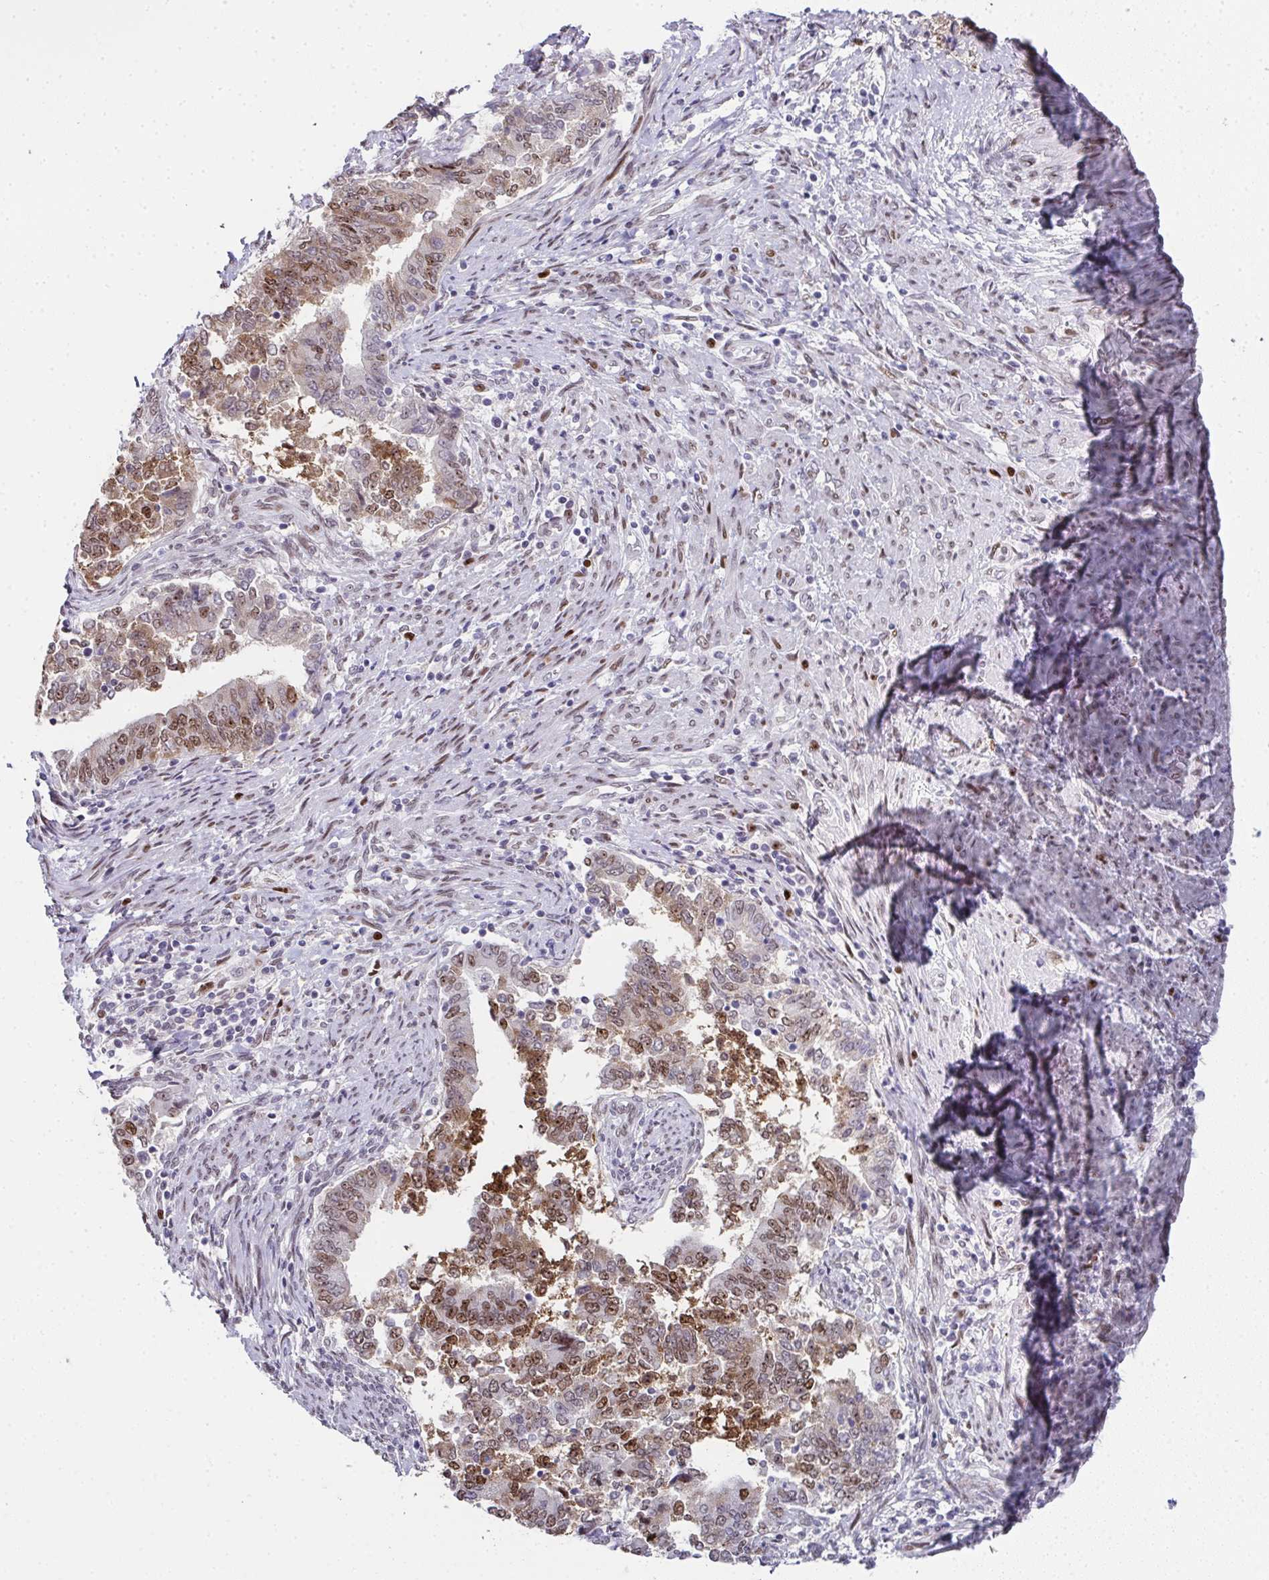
{"staining": {"intensity": "moderate", "quantity": ">75%", "location": "nuclear"}, "tissue": "endometrial cancer", "cell_type": "Tumor cells", "image_type": "cancer", "snomed": [{"axis": "morphology", "description": "Adenocarcinoma, NOS"}, {"axis": "topography", "description": "Endometrium"}], "caption": "There is medium levels of moderate nuclear positivity in tumor cells of endometrial cancer, as demonstrated by immunohistochemical staining (brown color).", "gene": "RB1", "patient": {"sex": "female", "age": 65}}